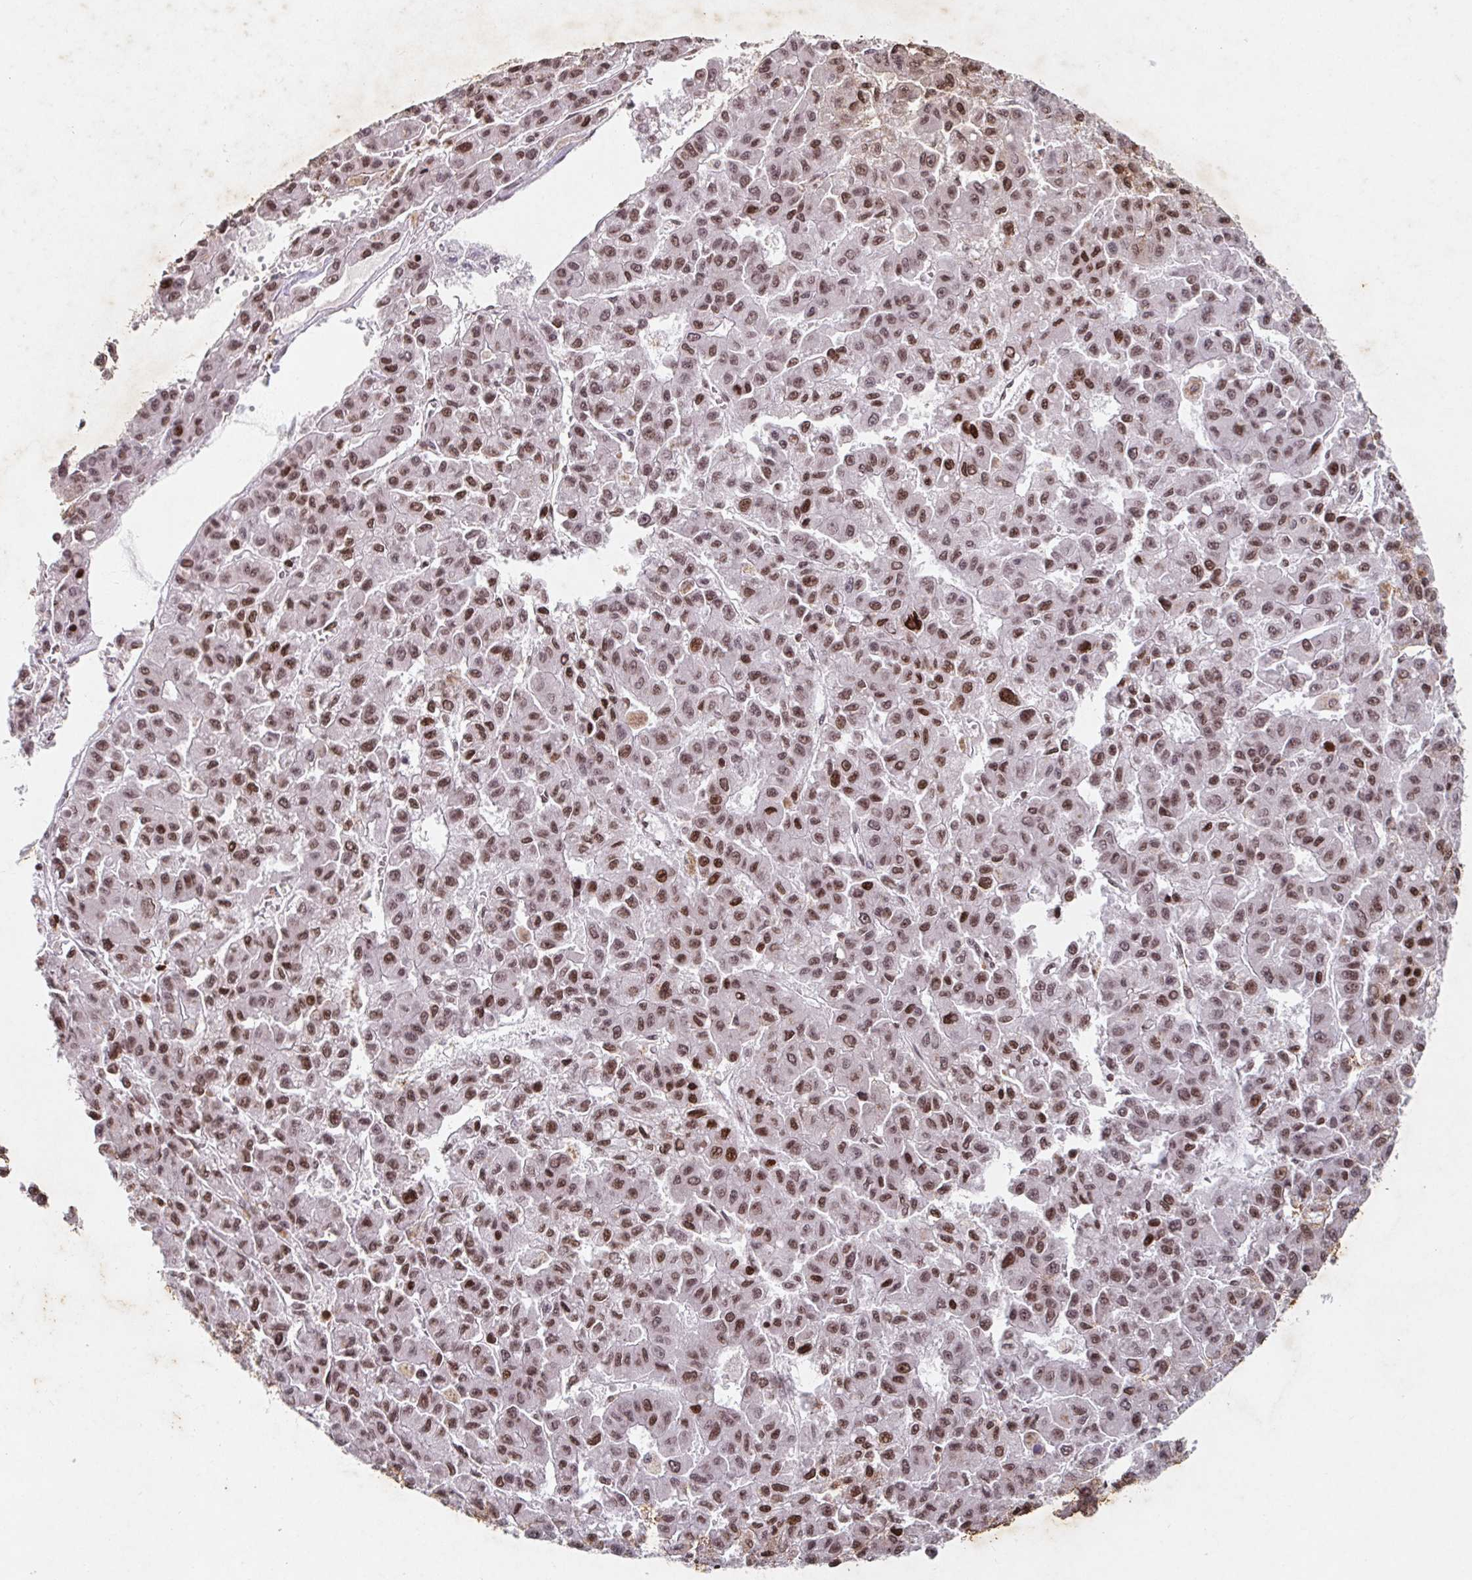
{"staining": {"intensity": "moderate", "quantity": ">75%", "location": "nuclear"}, "tissue": "liver cancer", "cell_type": "Tumor cells", "image_type": "cancer", "snomed": [{"axis": "morphology", "description": "Carcinoma, Hepatocellular, NOS"}, {"axis": "topography", "description": "Liver"}], "caption": "IHC of human liver hepatocellular carcinoma exhibits medium levels of moderate nuclear expression in approximately >75% of tumor cells. (Stains: DAB (3,3'-diaminobenzidine) in brown, nuclei in blue, Microscopy: brightfield microscopy at high magnification).", "gene": "C19orf53", "patient": {"sex": "male", "age": 70}}